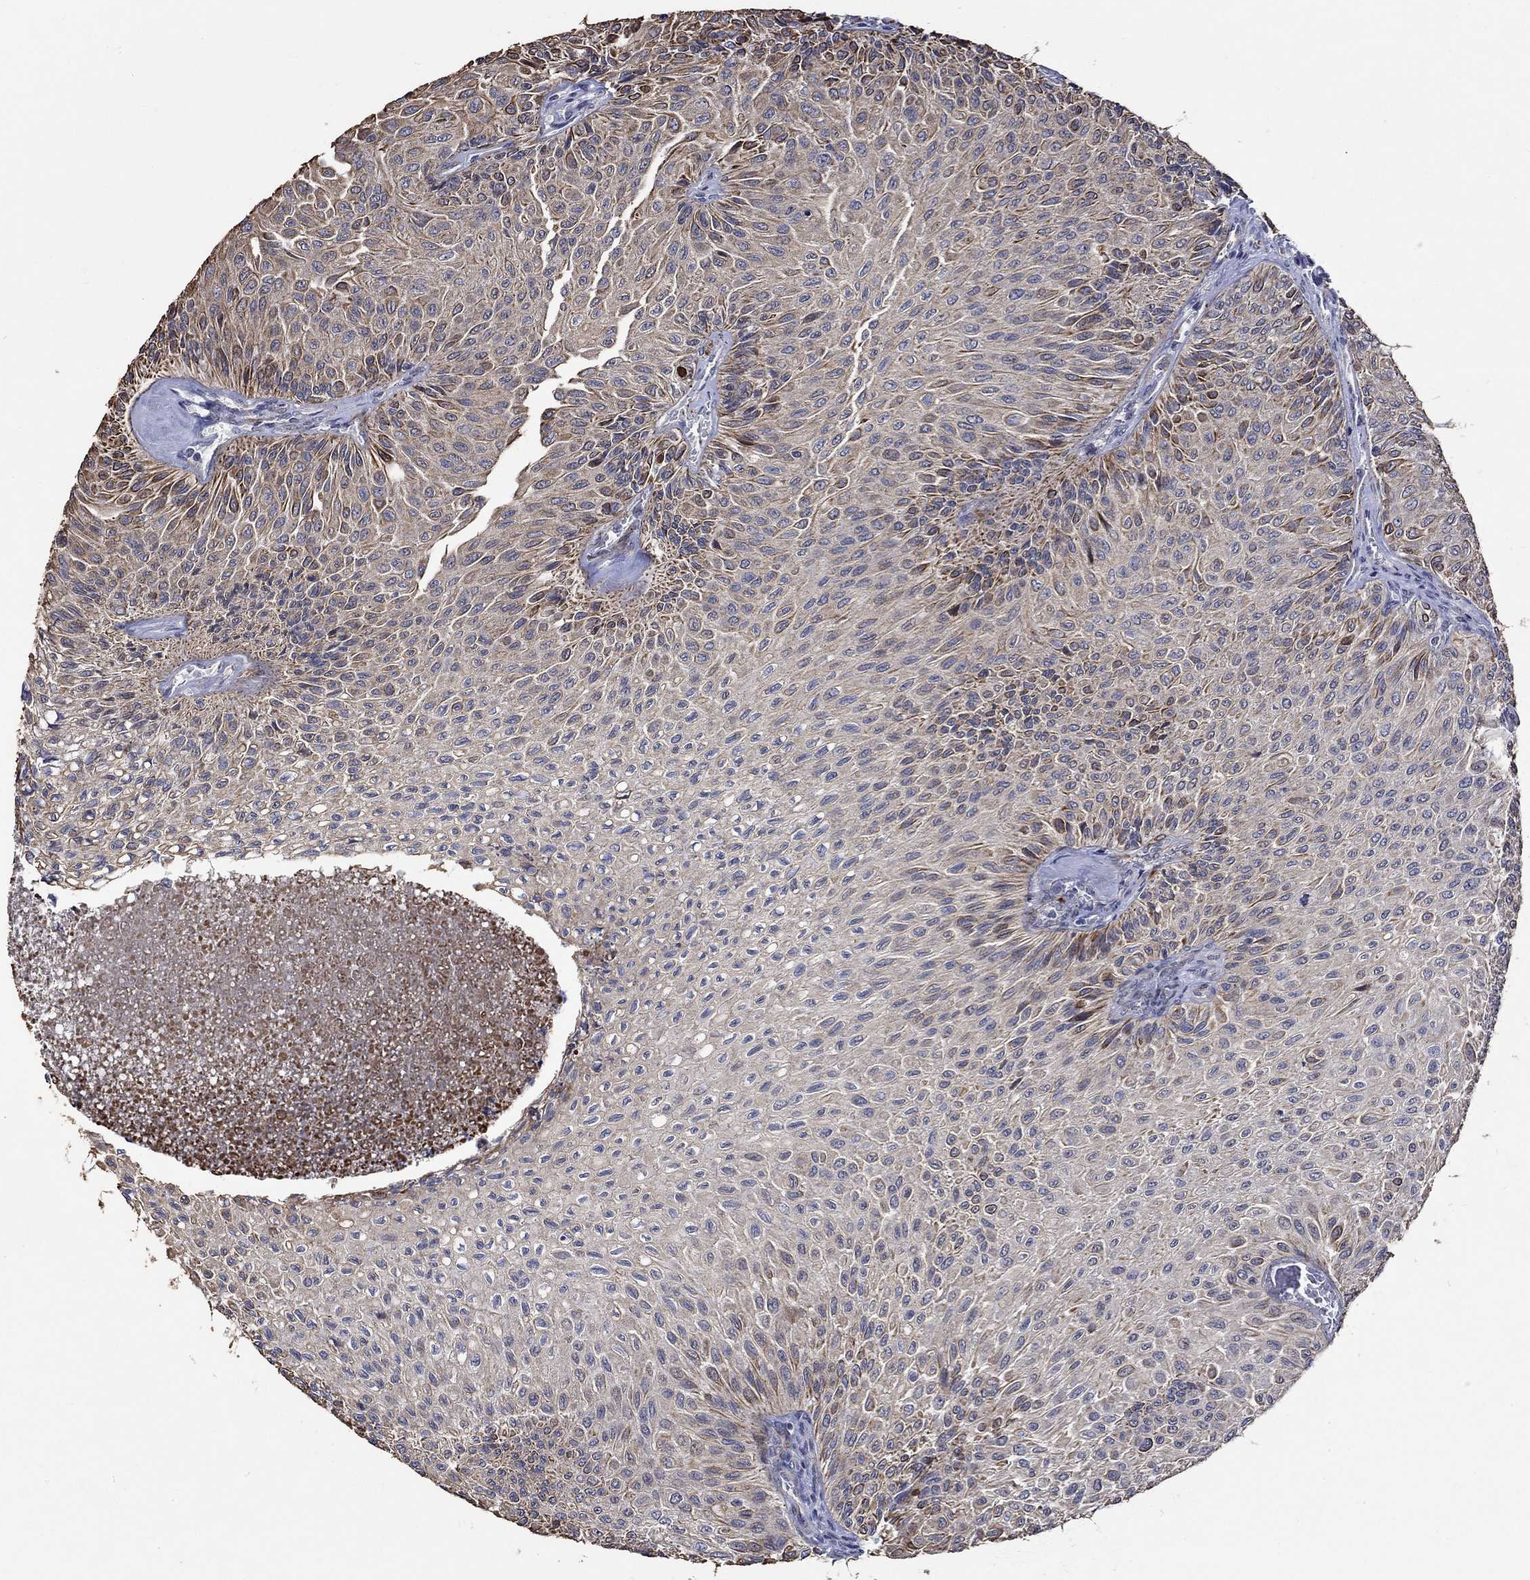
{"staining": {"intensity": "moderate", "quantity": "<25%", "location": "cytoplasmic/membranous"}, "tissue": "urothelial cancer", "cell_type": "Tumor cells", "image_type": "cancer", "snomed": [{"axis": "morphology", "description": "Urothelial carcinoma, Low grade"}, {"axis": "topography", "description": "Urinary bladder"}], "caption": "Urothelial cancer stained for a protein (brown) reveals moderate cytoplasmic/membranous positive staining in approximately <25% of tumor cells.", "gene": "DDX3Y", "patient": {"sex": "male", "age": 78}}